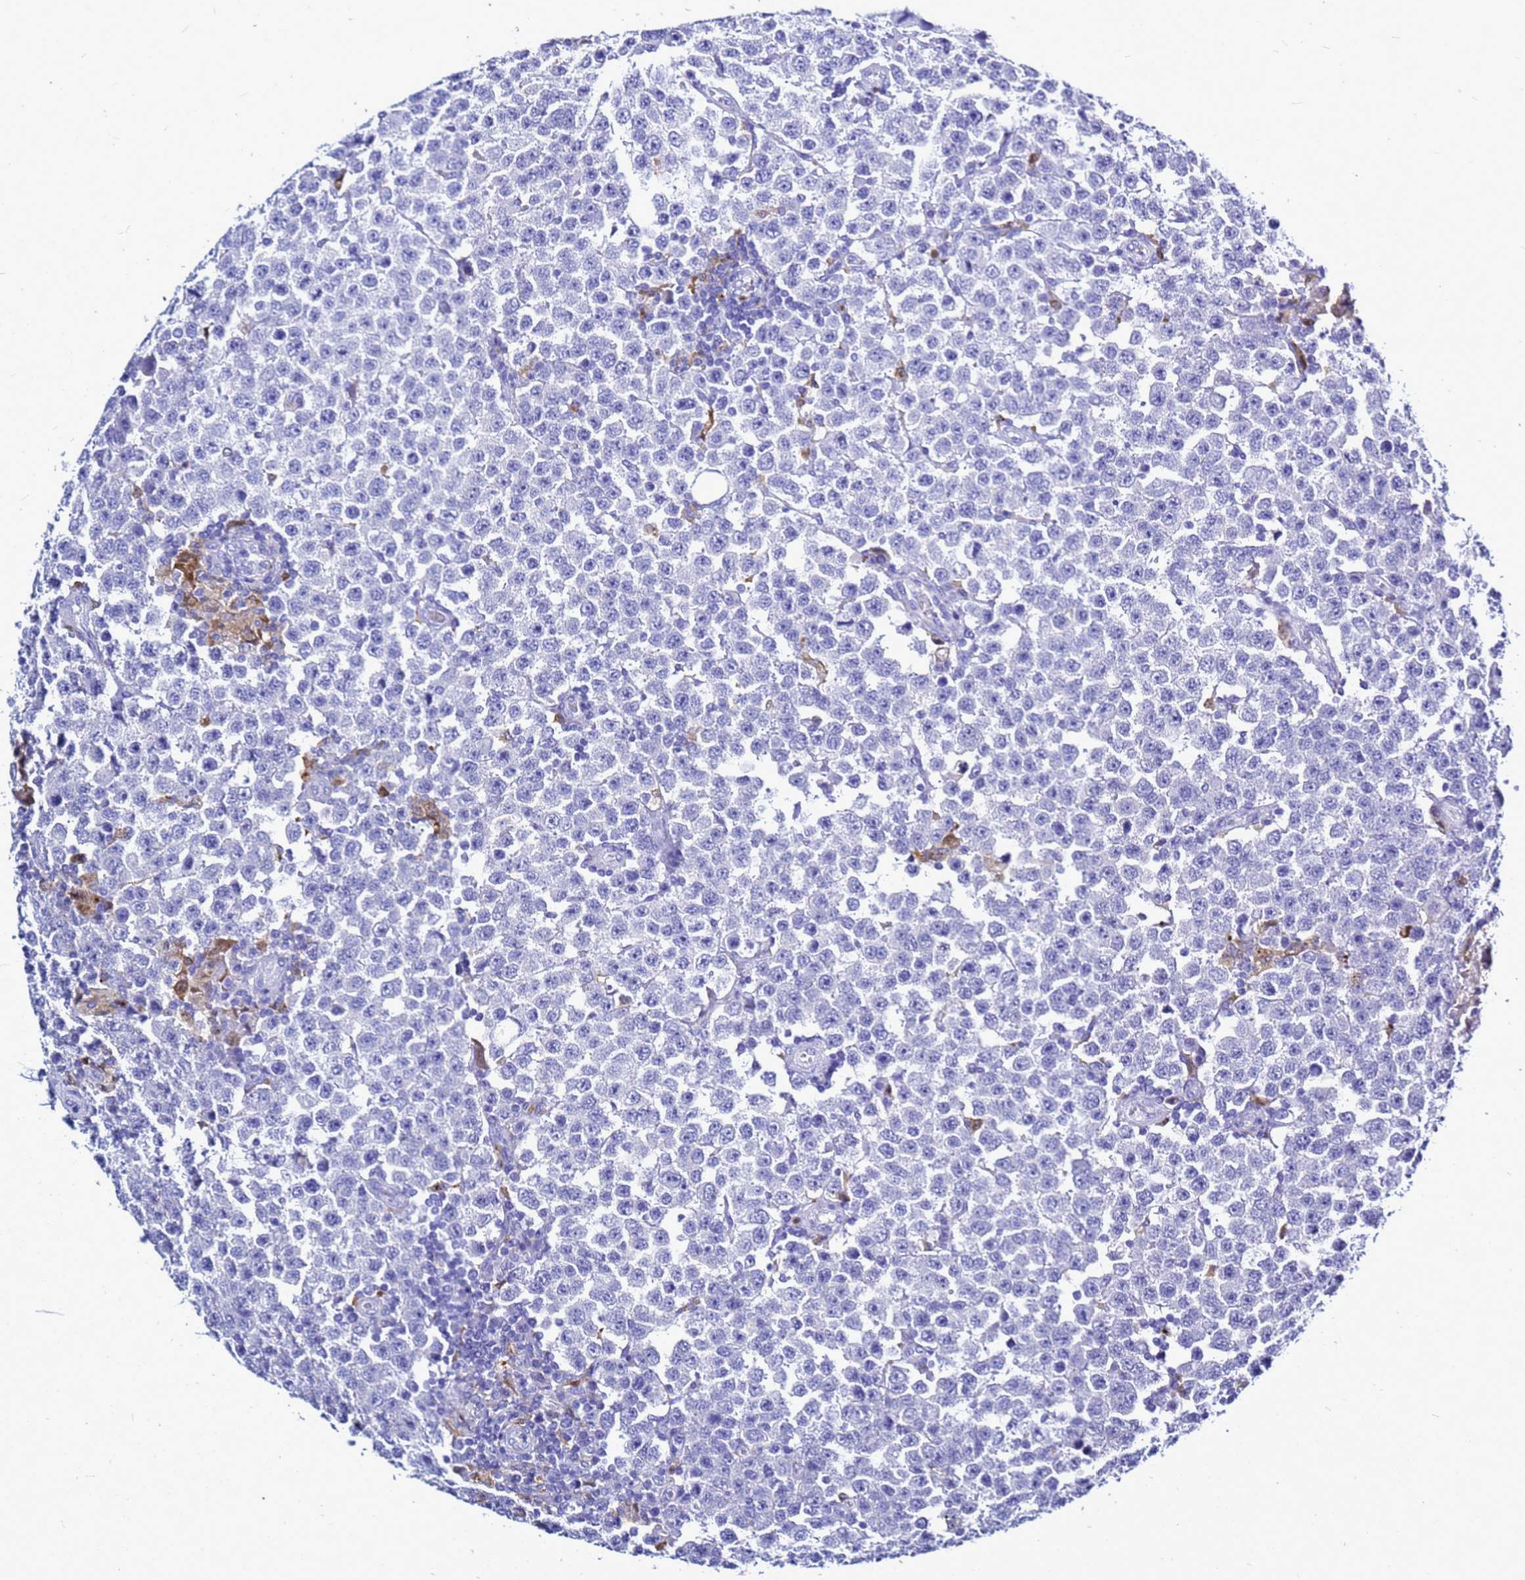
{"staining": {"intensity": "negative", "quantity": "none", "location": "none"}, "tissue": "testis cancer", "cell_type": "Tumor cells", "image_type": "cancer", "snomed": [{"axis": "morphology", "description": "Seminoma, NOS"}, {"axis": "topography", "description": "Testis"}], "caption": "The photomicrograph exhibits no staining of tumor cells in seminoma (testis).", "gene": "CSTA", "patient": {"sex": "male", "age": 28}}